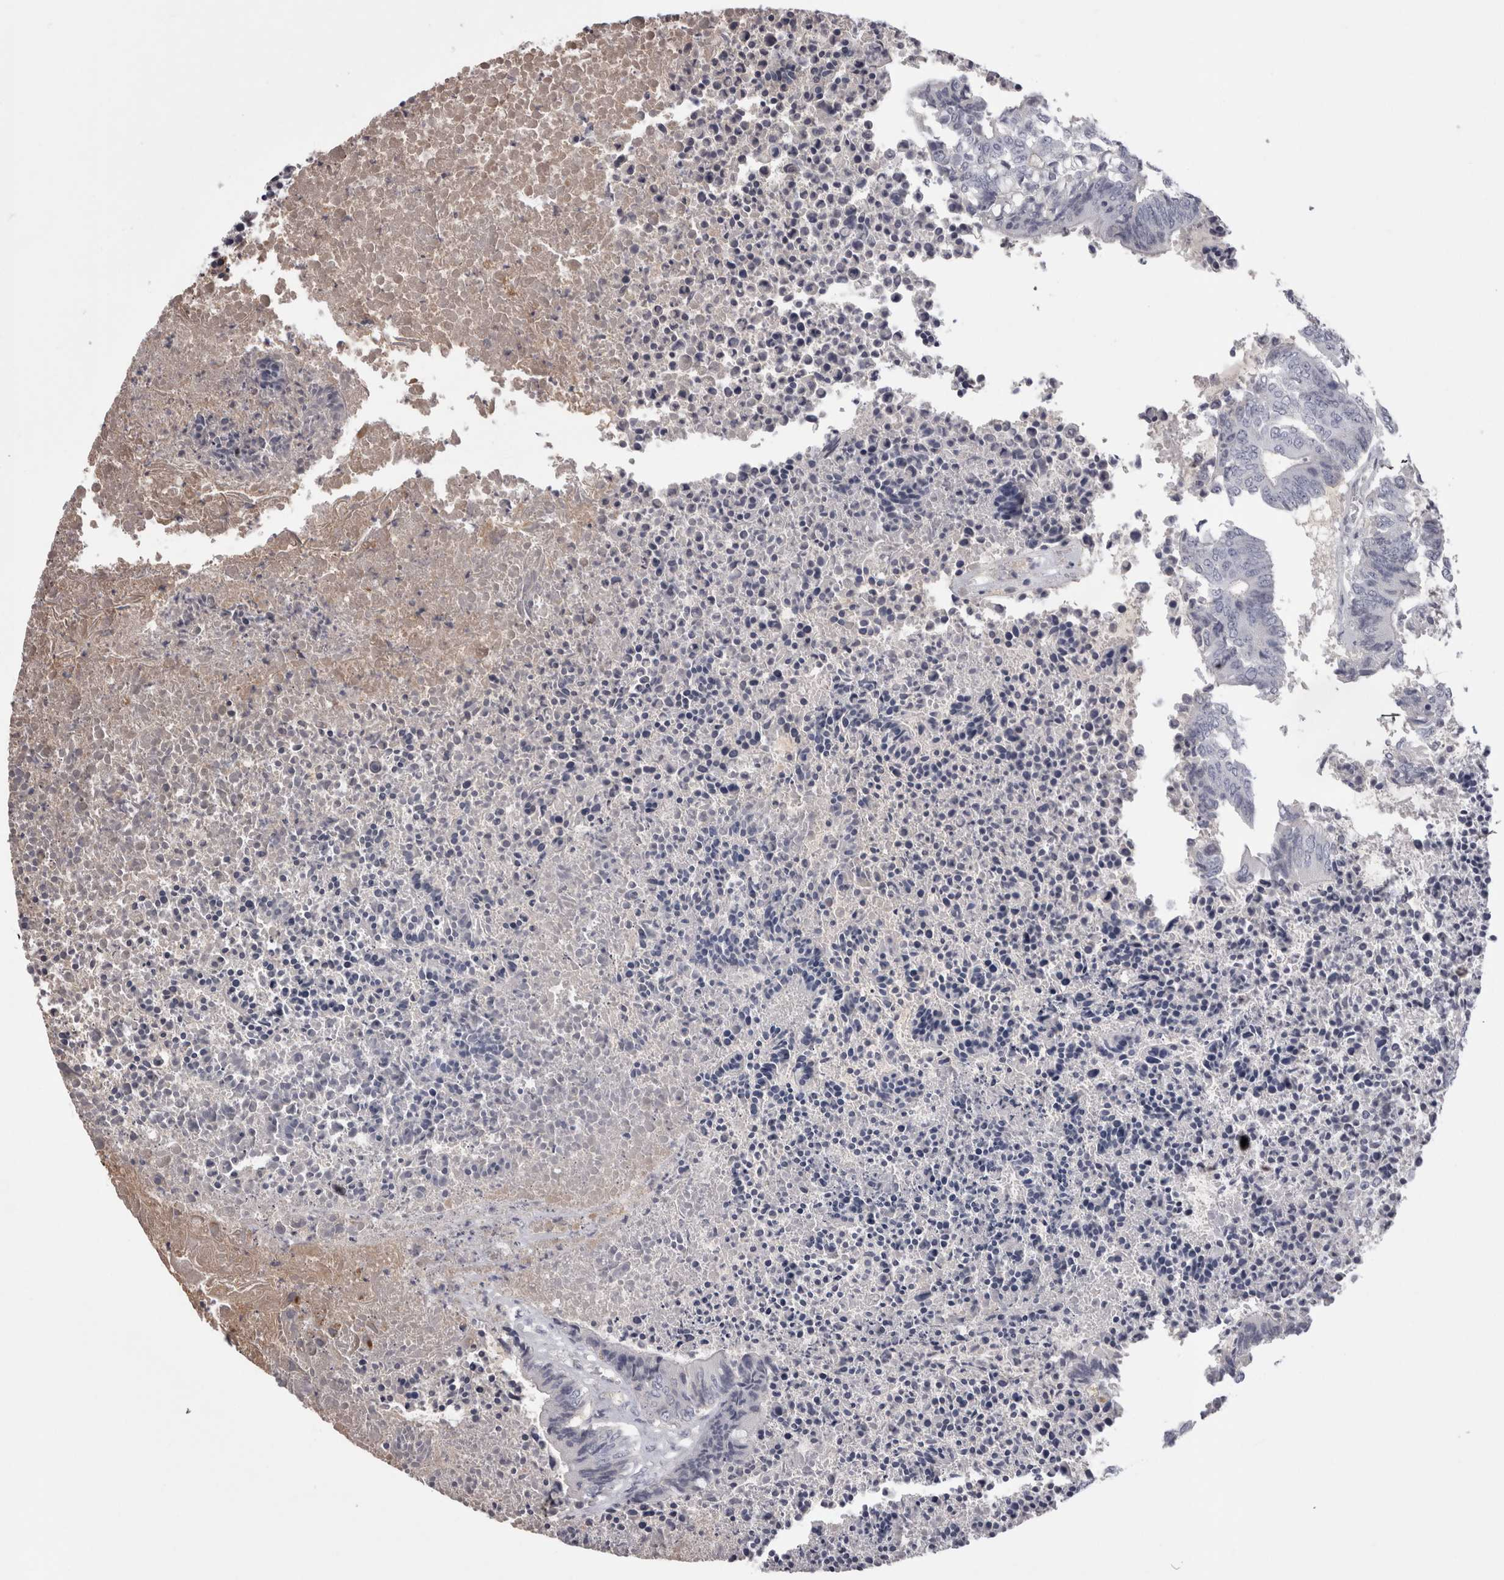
{"staining": {"intensity": "negative", "quantity": "none", "location": "none"}, "tissue": "colorectal cancer", "cell_type": "Tumor cells", "image_type": "cancer", "snomed": [{"axis": "morphology", "description": "Adenocarcinoma, NOS"}, {"axis": "topography", "description": "Rectum"}], "caption": "The image exhibits no significant positivity in tumor cells of adenocarcinoma (colorectal).", "gene": "SAA4", "patient": {"sex": "male", "age": 63}}